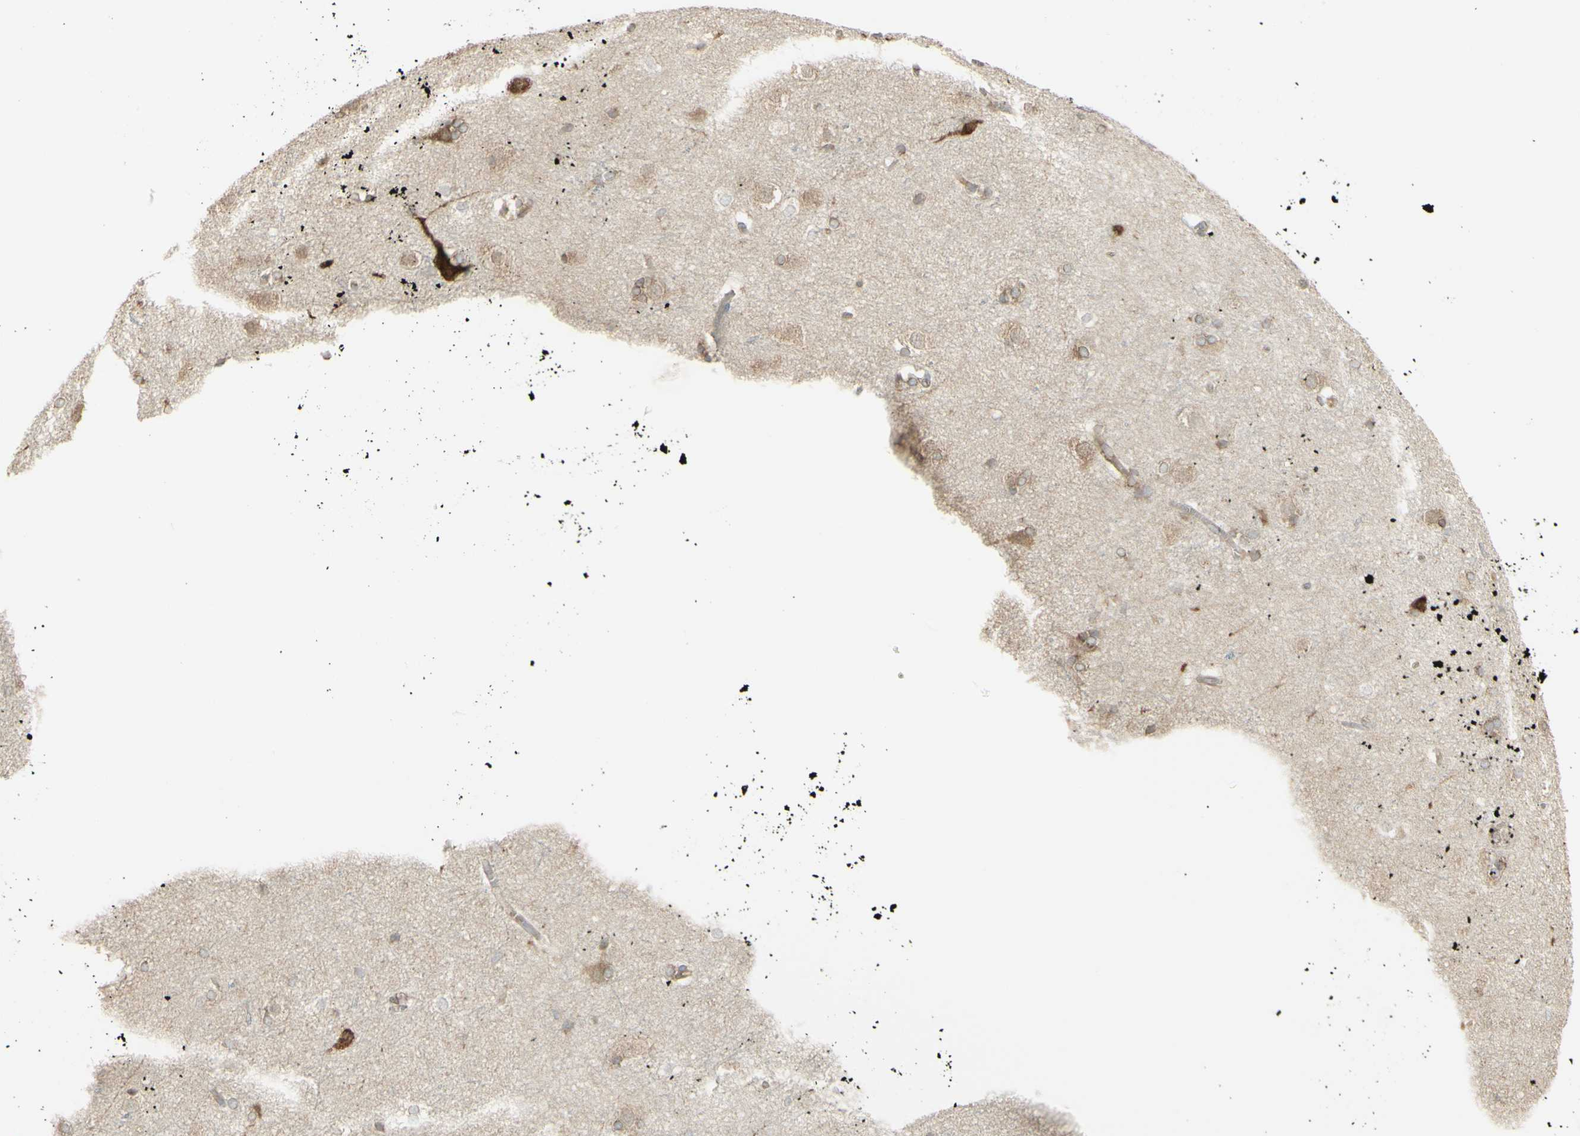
{"staining": {"intensity": "moderate", "quantity": "25%-75%", "location": "cytoplasmic/membranous"}, "tissue": "caudate", "cell_type": "Glial cells", "image_type": "normal", "snomed": [{"axis": "morphology", "description": "Normal tissue, NOS"}, {"axis": "topography", "description": "Lateral ventricle wall"}], "caption": "Protein expression analysis of unremarkable caudate reveals moderate cytoplasmic/membranous expression in about 25%-75% of glial cells.", "gene": "EEF1B2", "patient": {"sex": "female", "age": 19}}